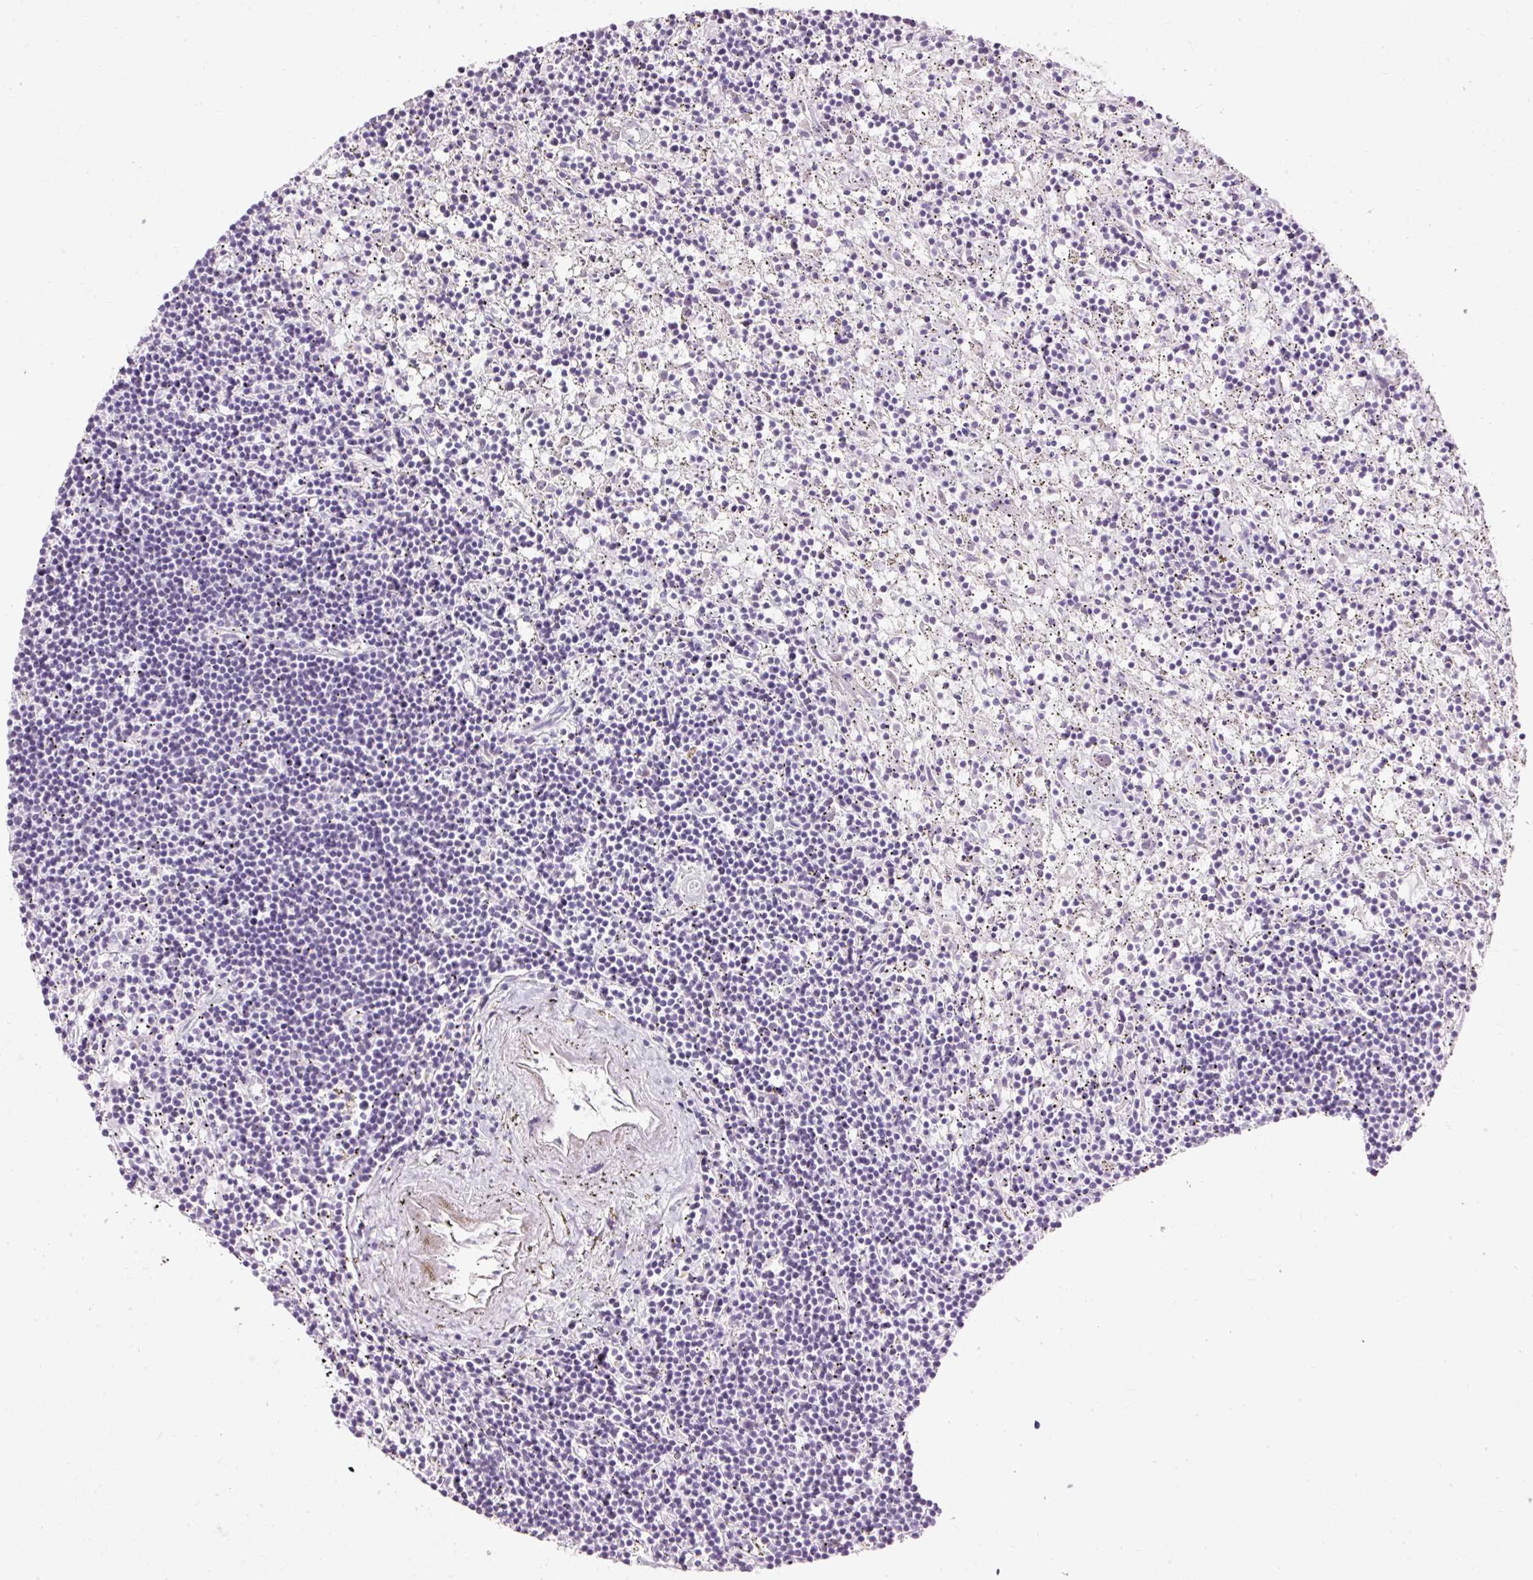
{"staining": {"intensity": "negative", "quantity": "none", "location": "none"}, "tissue": "lymphoma", "cell_type": "Tumor cells", "image_type": "cancer", "snomed": [{"axis": "morphology", "description": "Malignant lymphoma, non-Hodgkin's type, Low grade"}, {"axis": "topography", "description": "Spleen"}], "caption": "Tumor cells are negative for brown protein staining in low-grade malignant lymphoma, non-Hodgkin's type.", "gene": "PDE6B", "patient": {"sex": "male", "age": 76}}